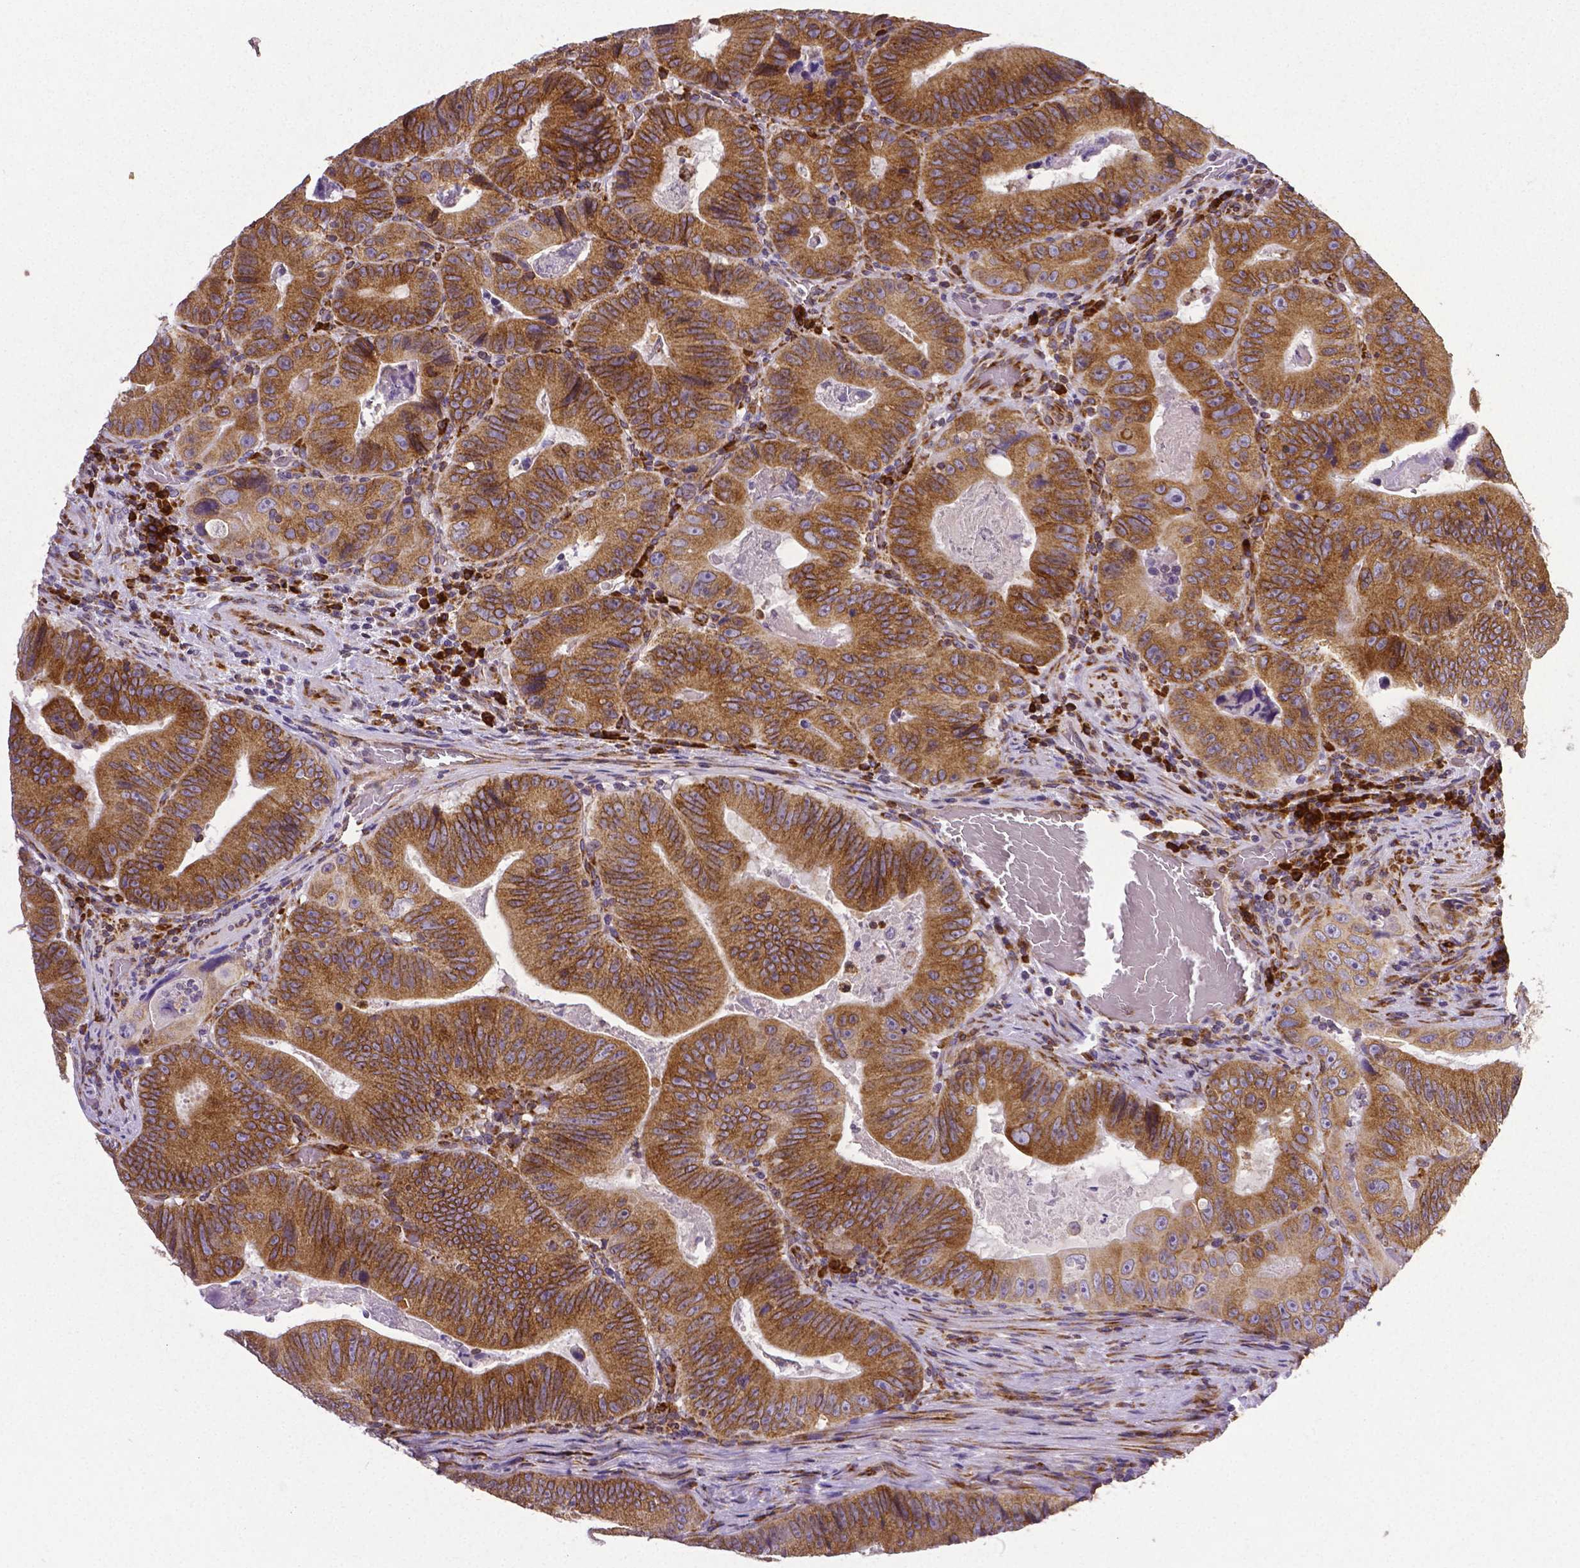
{"staining": {"intensity": "strong", "quantity": ">75%", "location": "cytoplasmic/membranous"}, "tissue": "colorectal cancer", "cell_type": "Tumor cells", "image_type": "cancer", "snomed": [{"axis": "morphology", "description": "Adenocarcinoma, NOS"}, {"axis": "topography", "description": "Colon"}], "caption": "Colorectal adenocarcinoma stained for a protein (brown) demonstrates strong cytoplasmic/membranous positive staining in about >75% of tumor cells.", "gene": "MTDH", "patient": {"sex": "female", "age": 86}}